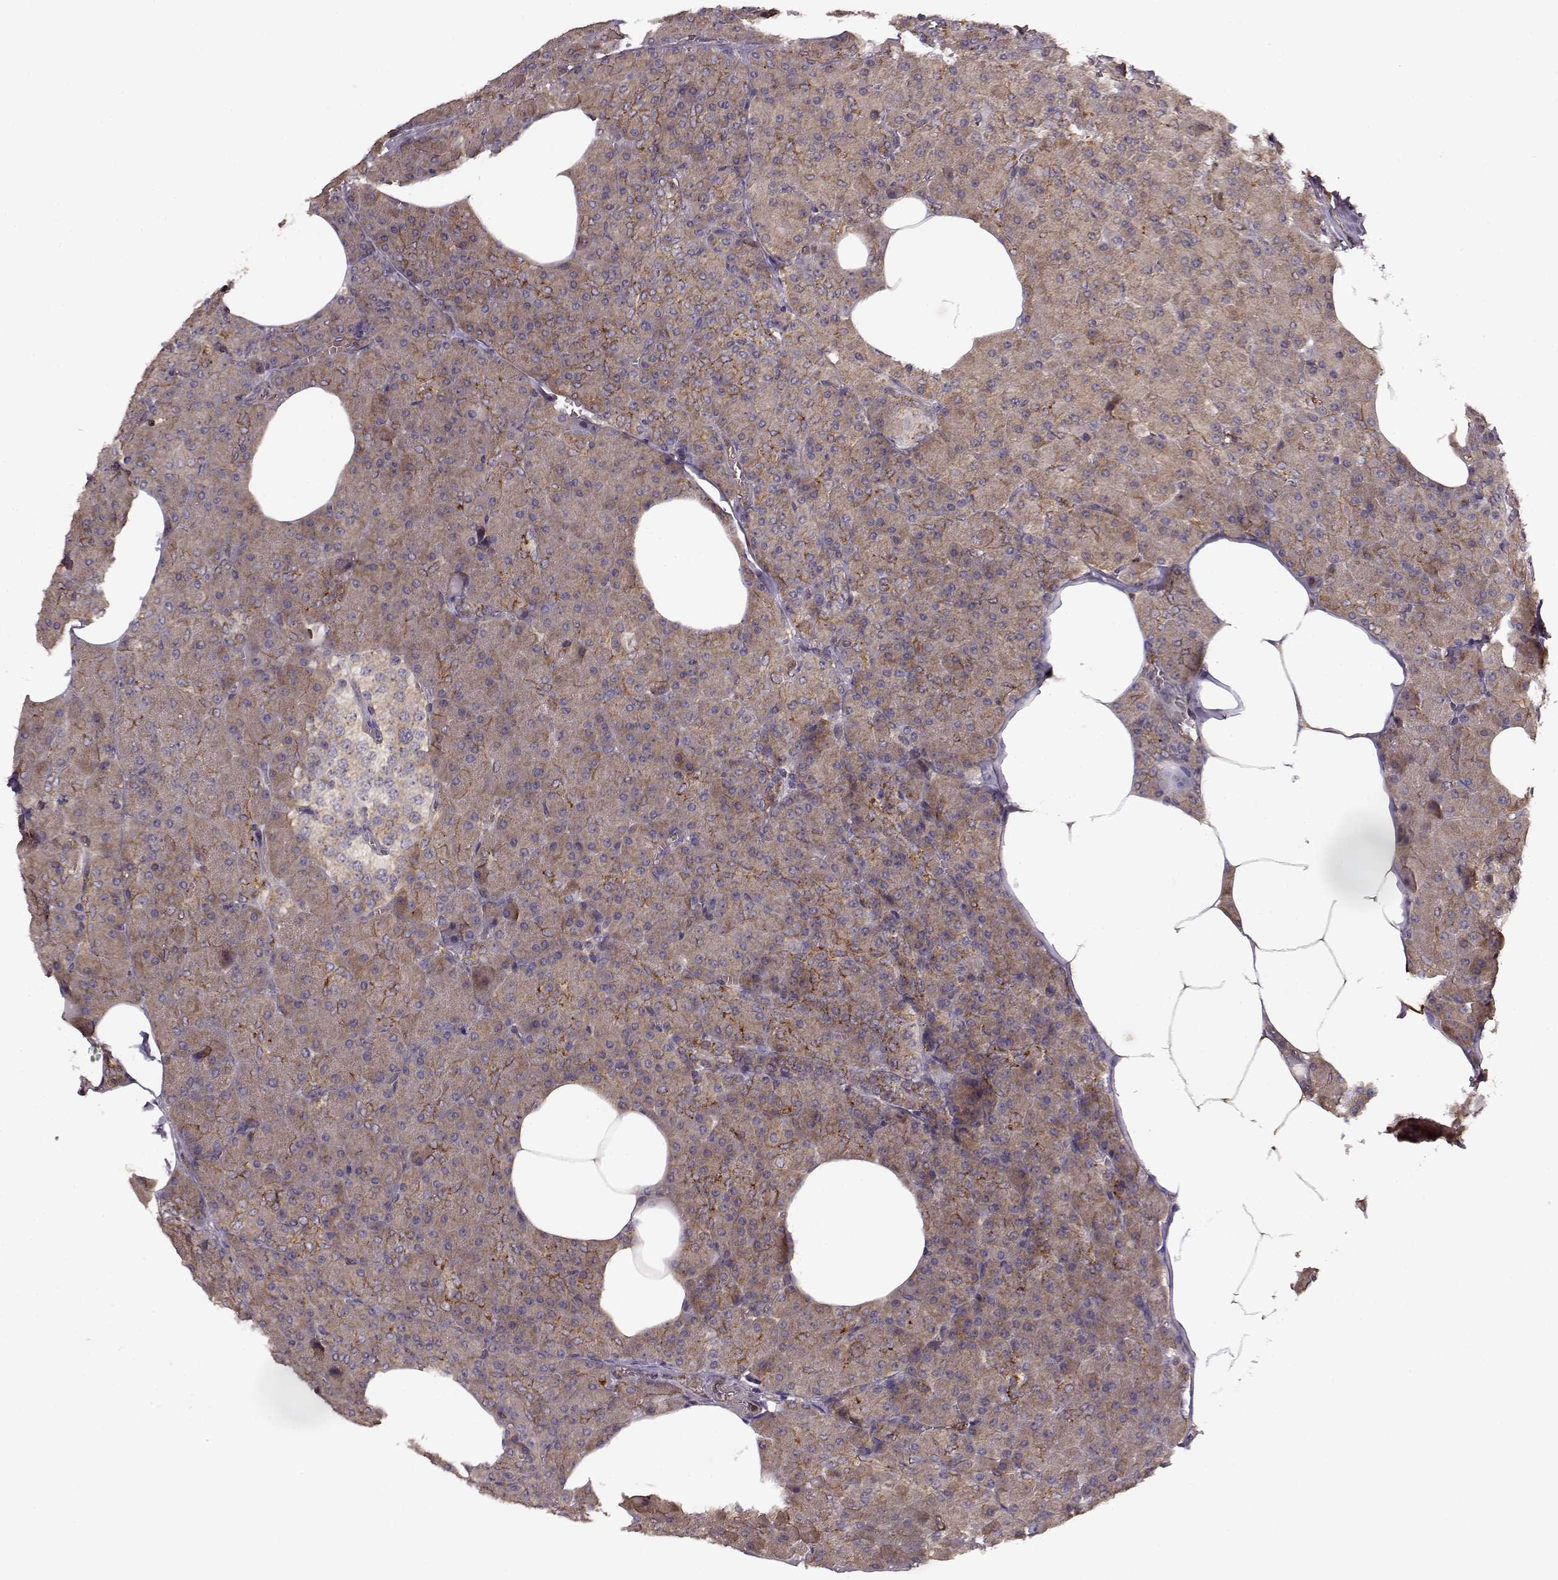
{"staining": {"intensity": "moderate", "quantity": "<25%", "location": "cytoplasmic/membranous"}, "tissue": "pancreas", "cell_type": "Exocrine glandular cells", "image_type": "normal", "snomed": [{"axis": "morphology", "description": "Normal tissue, NOS"}, {"axis": "topography", "description": "Pancreas"}], "caption": "Brown immunohistochemical staining in benign human pancreas shows moderate cytoplasmic/membranous staining in about <25% of exocrine glandular cells.", "gene": "IFRD2", "patient": {"sex": "female", "age": 45}}